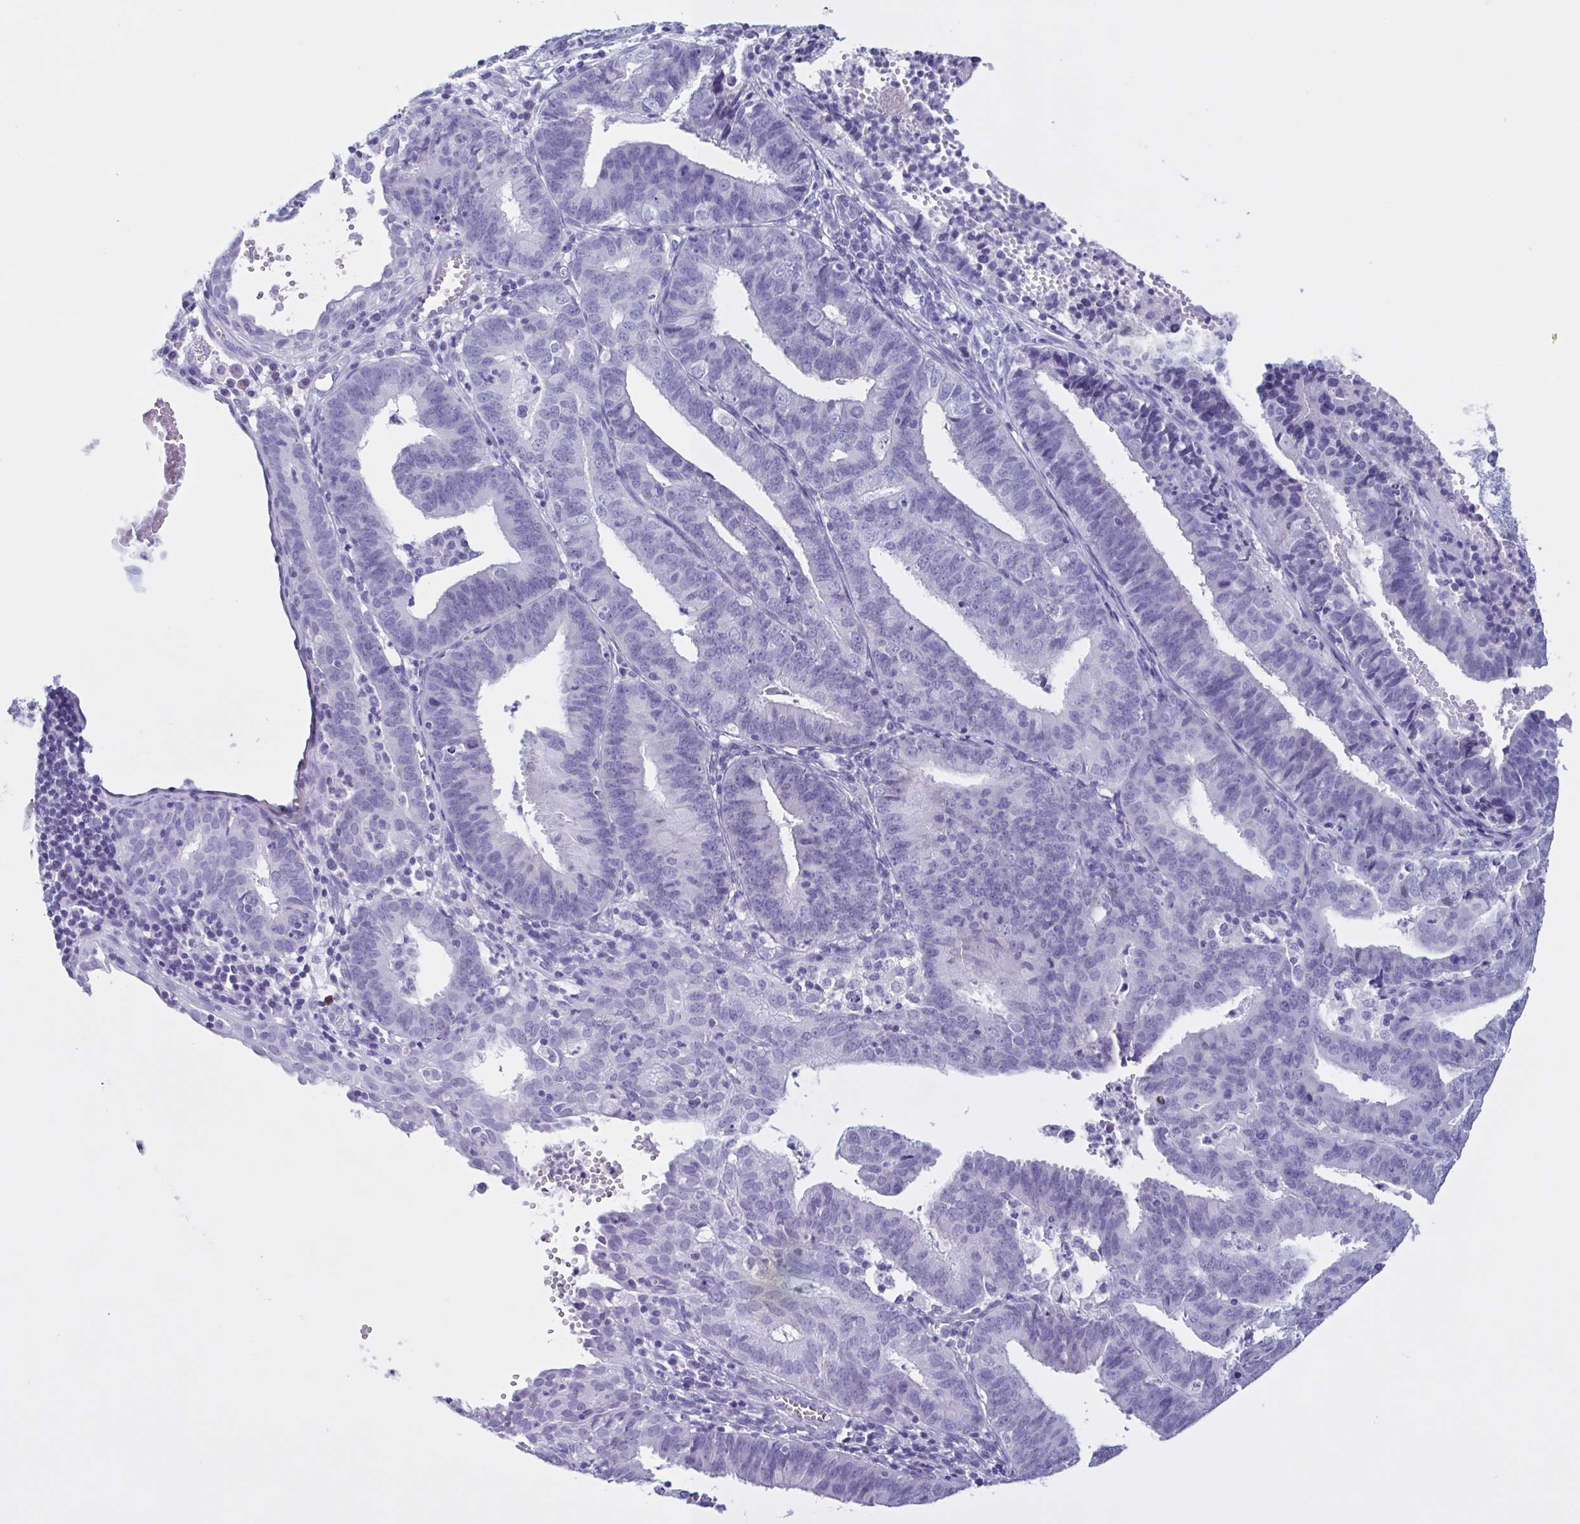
{"staining": {"intensity": "negative", "quantity": "none", "location": "none"}, "tissue": "endometrial cancer", "cell_type": "Tumor cells", "image_type": "cancer", "snomed": [{"axis": "morphology", "description": "Adenocarcinoma, NOS"}, {"axis": "topography", "description": "Endometrium"}], "caption": "Immunohistochemistry (IHC) of adenocarcinoma (endometrial) exhibits no positivity in tumor cells.", "gene": "INAFM1", "patient": {"sex": "female", "age": 73}}